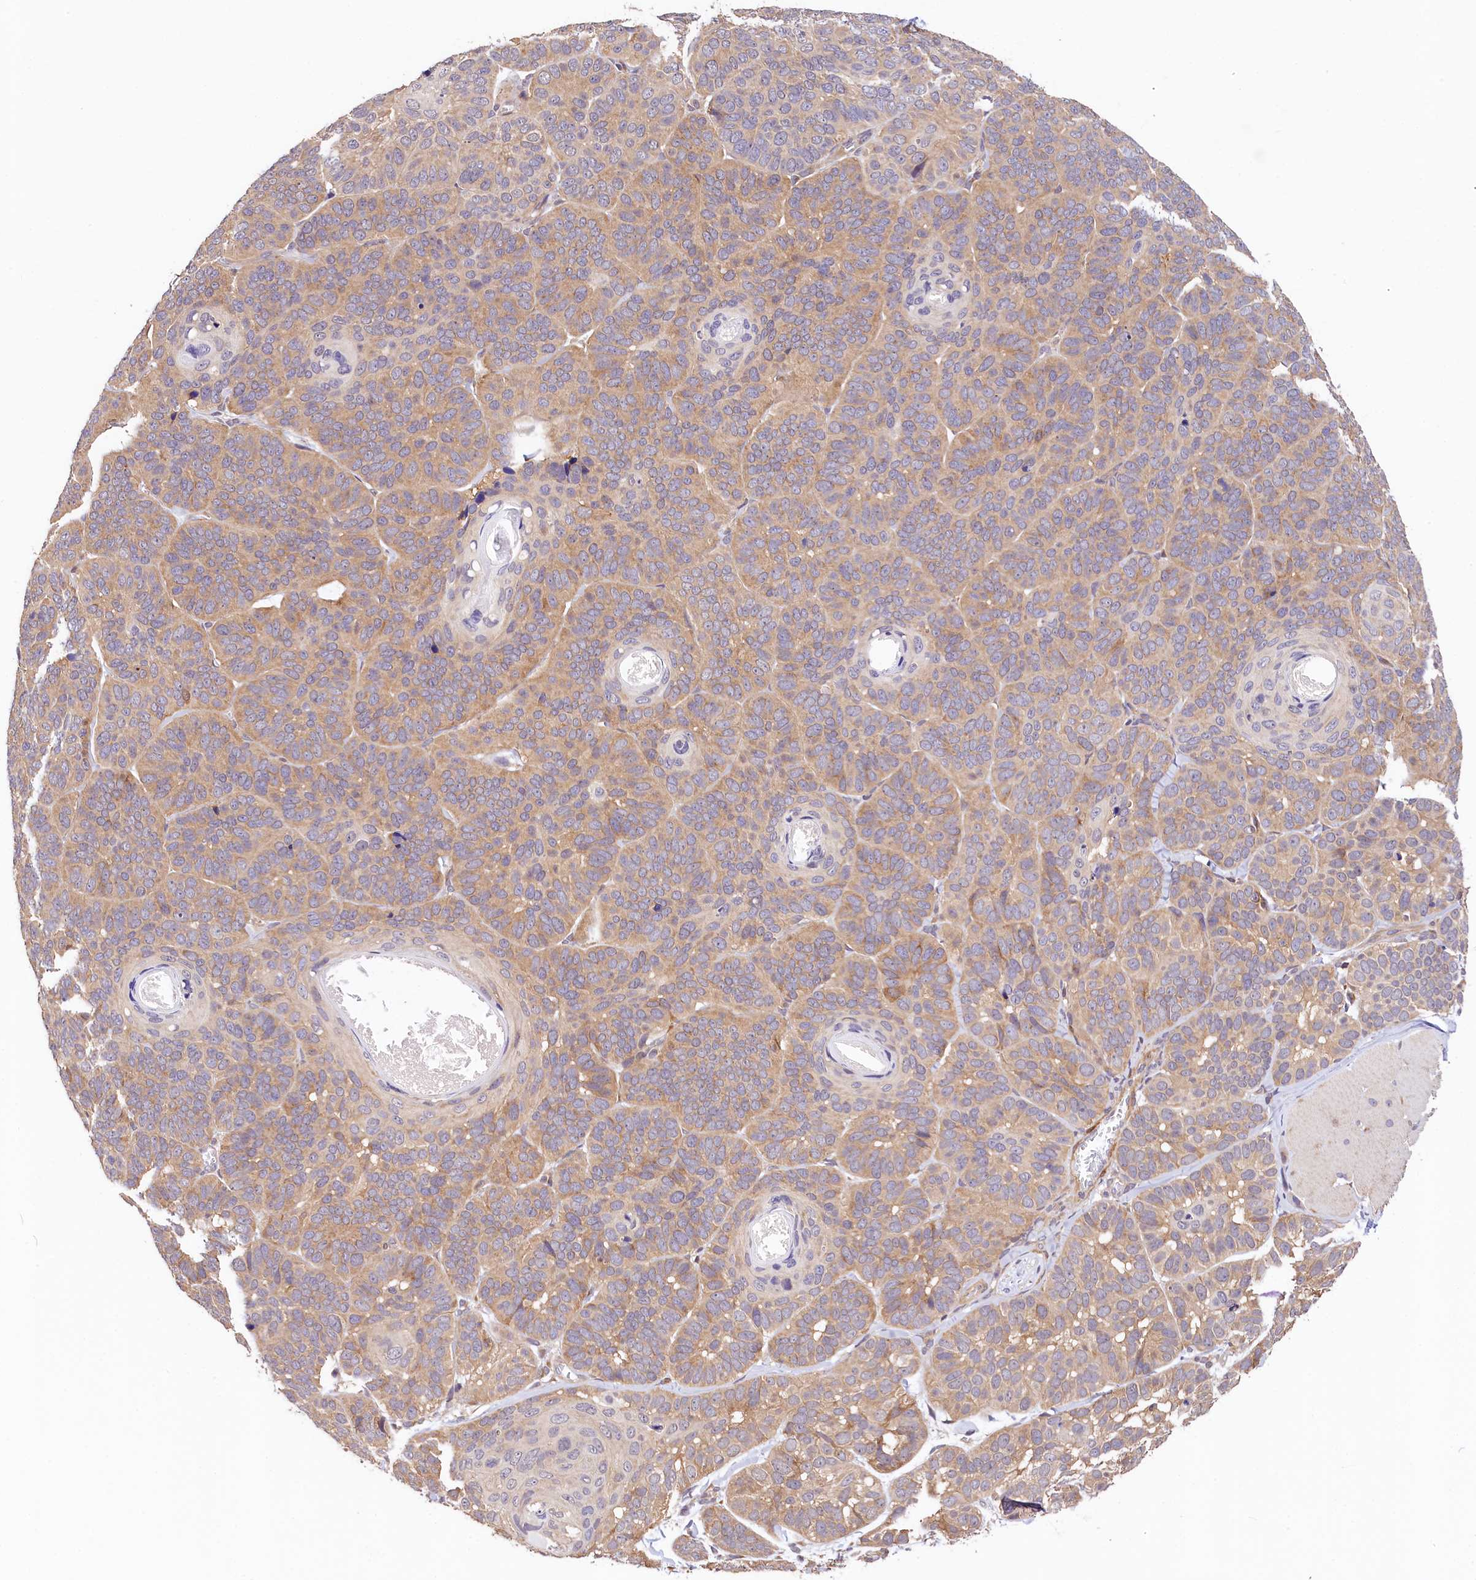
{"staining": {"intensity": "weak", "quantity": ">75%", "location": "cytoplasmic/membranous"}, "tissue": "skin cancer", "cell_type": "Tumor cells", "image_type": "cancer", "snomed": [{"axis": "morphology", "description": "Basal cell carcinoma"}, {"axis": "topography", "description": "Skin"}], "caption": "Tumor cells demonstrate weak cytoplasmic/membranous positivity in approximately >75% of cells in skin cancer (basal cell carcinoma).", "gene": "CHORDC1", "patient": {"sex": "male", "age": 62}}